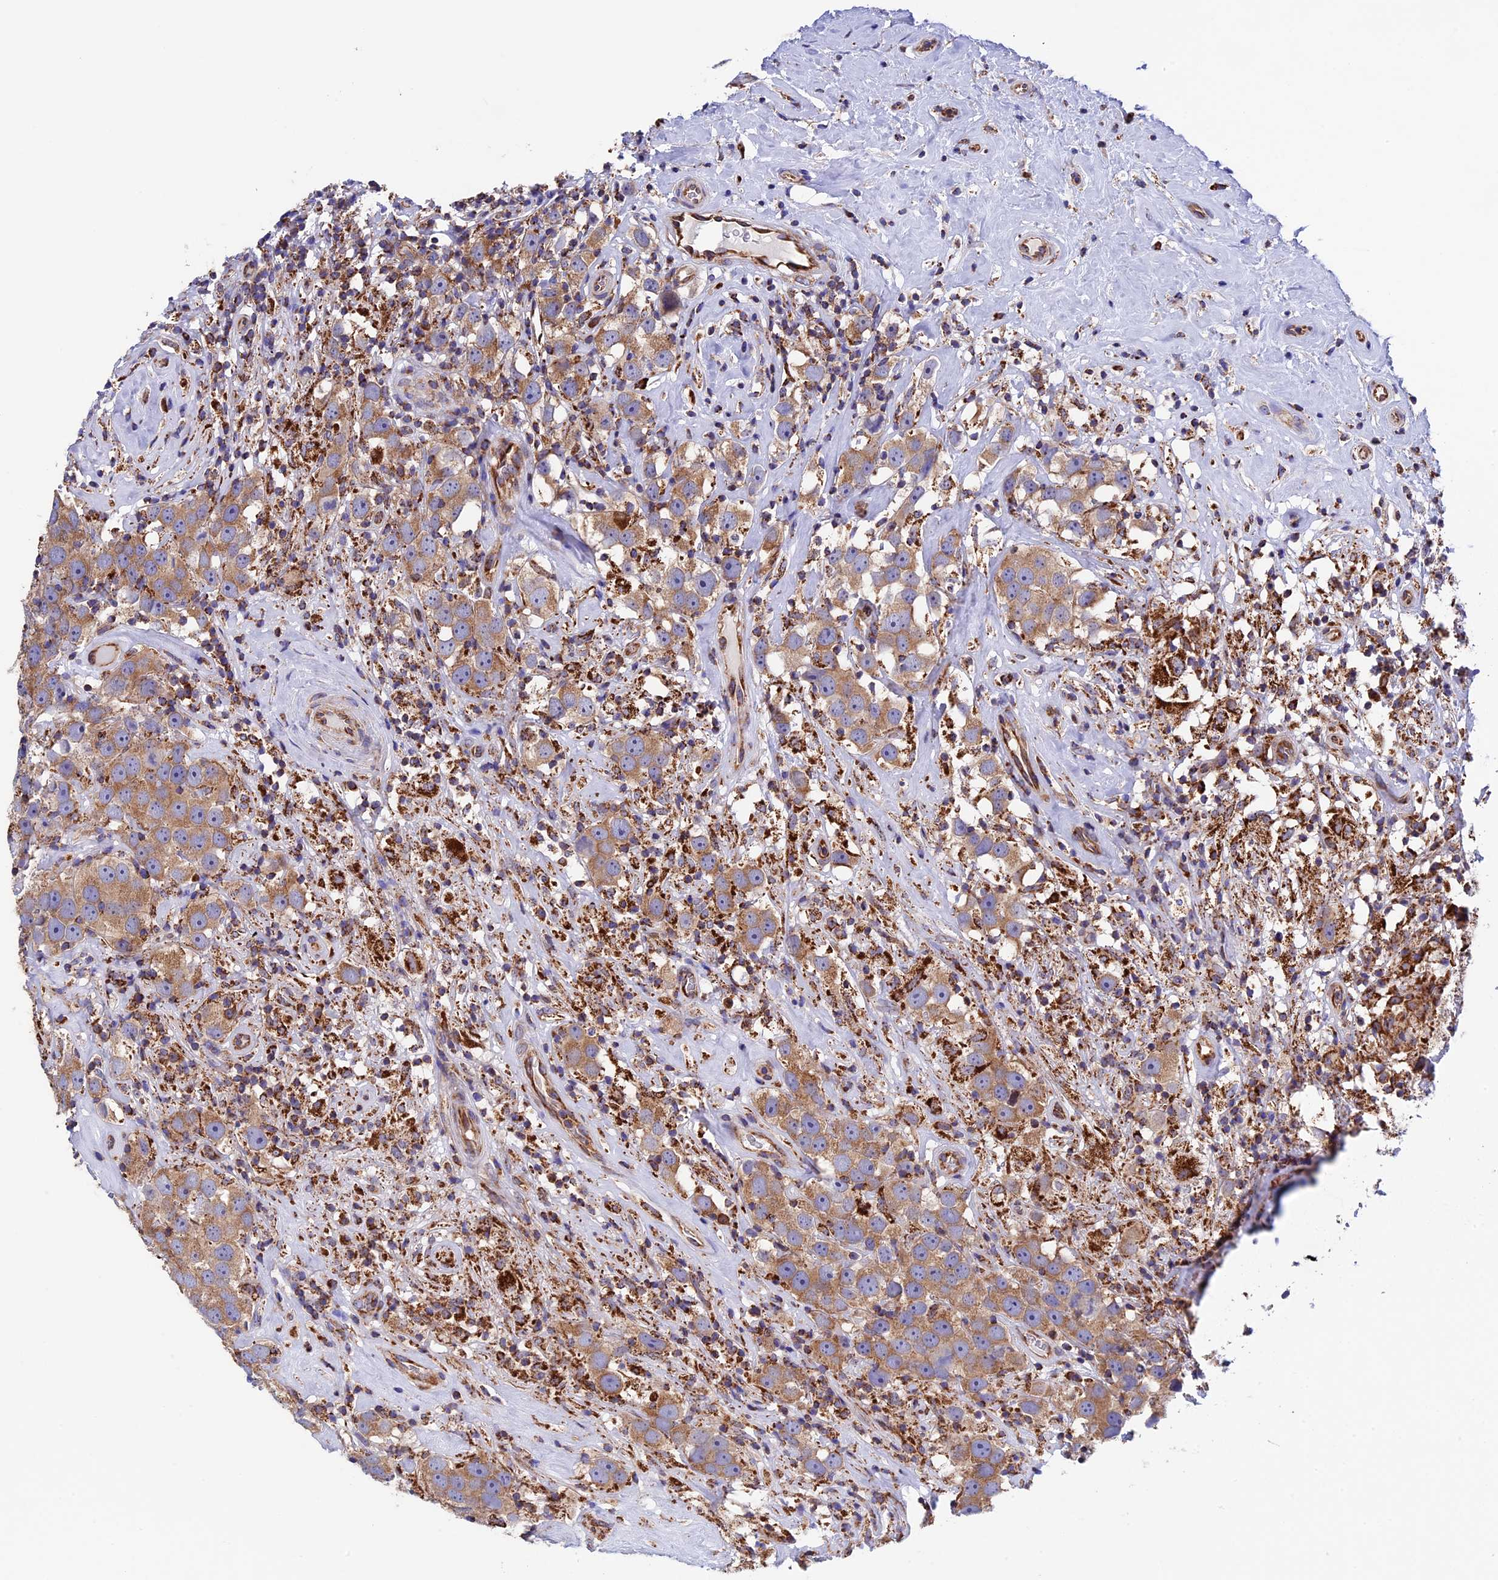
{"staining": {"intensity": "moderate", "quantity": ">75%", "location": "cytoplasmic/membranous"}, "tissue": "testis cancer", "cell_type": "Tumor cells", "image_type": "cancer", "snomed": [{"axis": "morphology", "description": "Seminoma, NOS"}, {"axis": "topography", "description": "Testis"}], "caption": "Seminoma (testis) stained with DAB IHC shows medium levels of moderate cytoplasmic/membranous expression in about >75% of tumor cells.", "gene": "SLC9A5", "patient": {"sex": "male", "age": 49}}